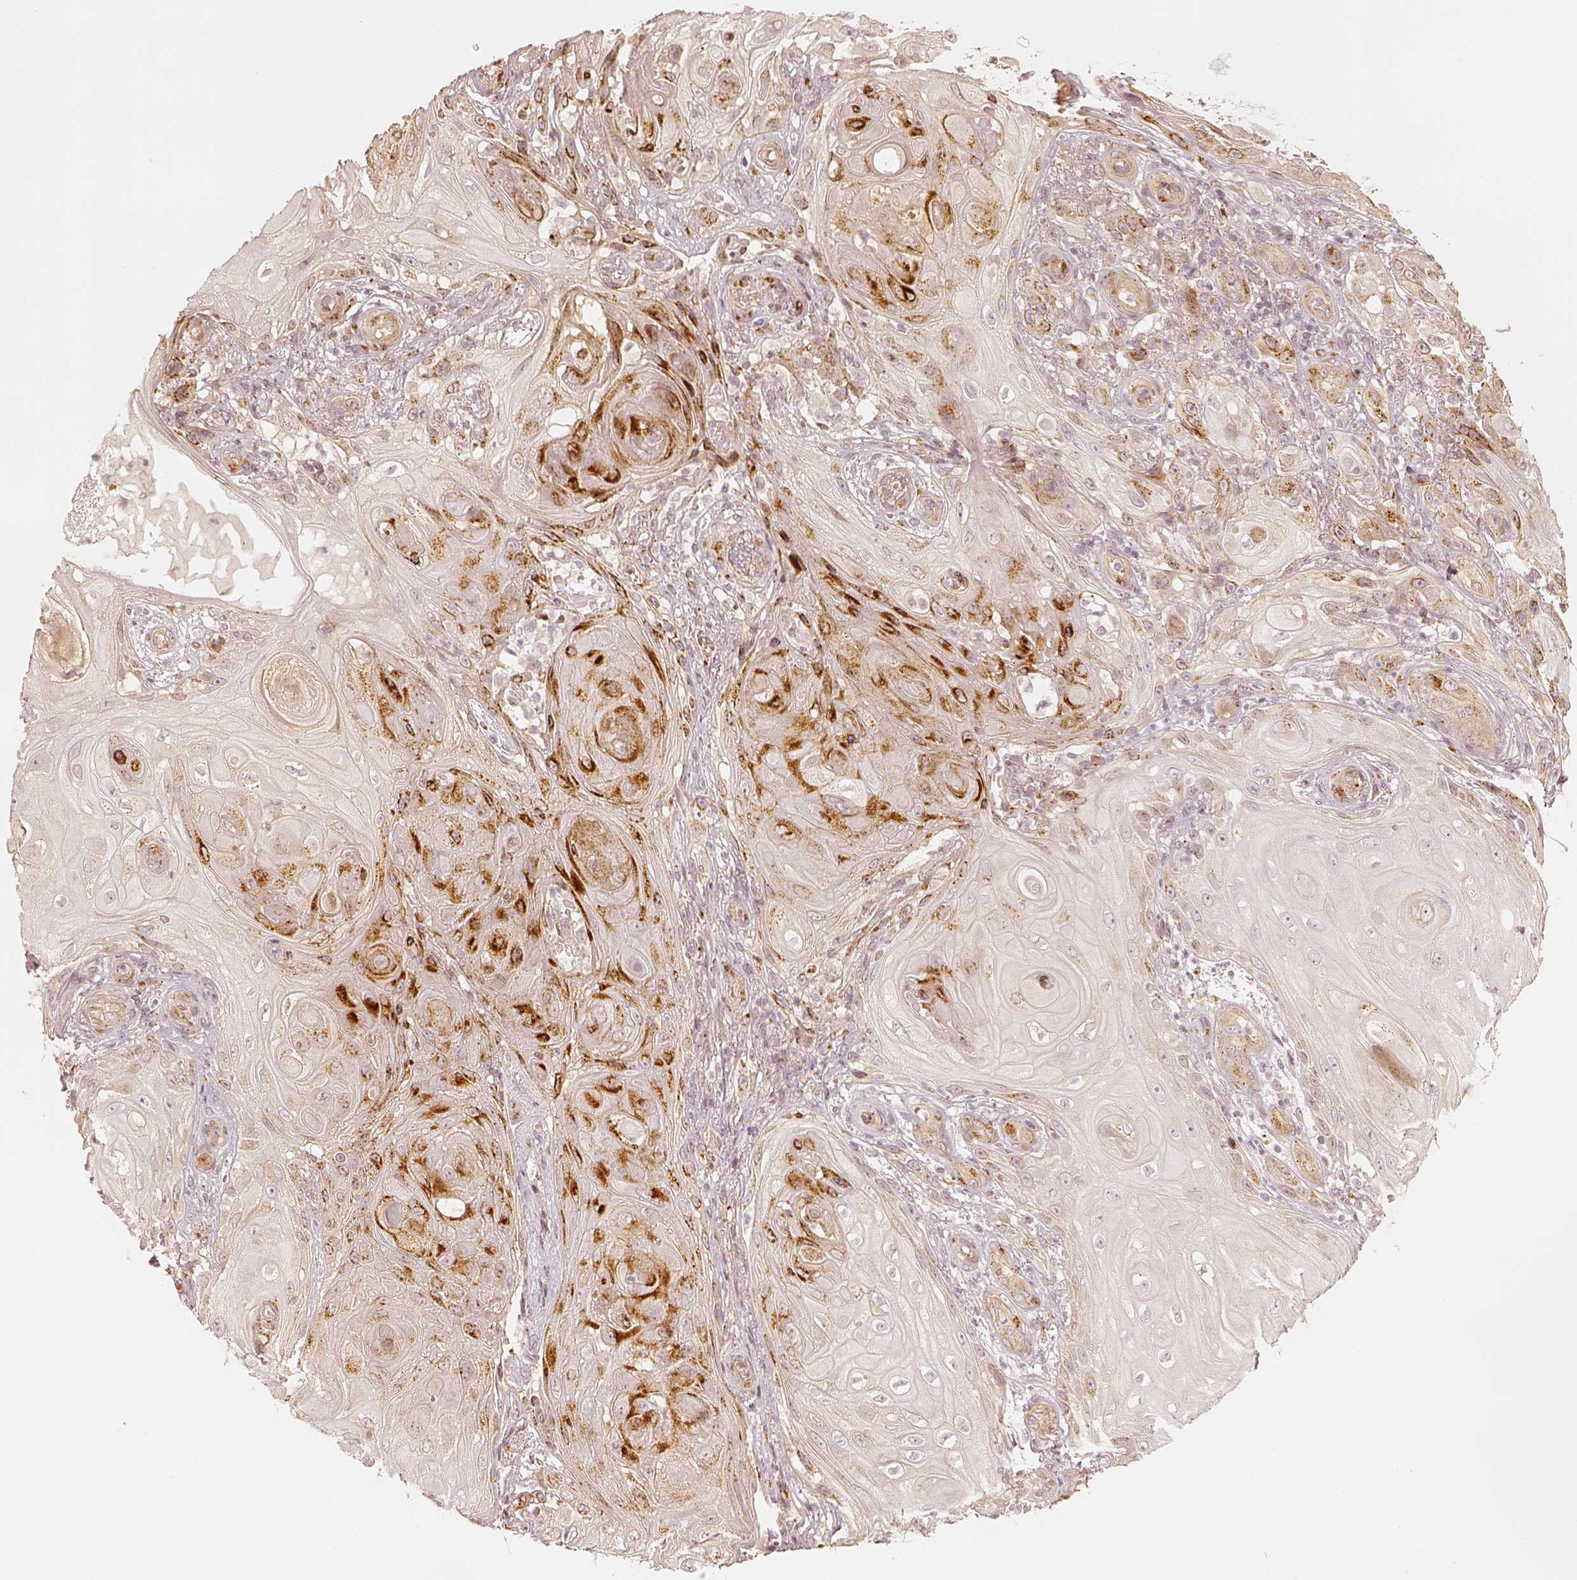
{"staining": {"intensity": "moderate", "quantity": "<25%", "location": "cytoplasmic/membranous"}, "tissue": "skin cancer", "cell_type": "Tumor cells", "image_type": "cancer", "snomed": [{"axis": "morphology", "description": "Squamous cell carcinoma, NOS"}, {"axis": "topography", "description": "Skin"}], "caption": "The photomicrograph reveals staining of skin cancer, revealing moderate cytoplasmic/membranous protein expression (brown color) within tumor cells.", "gene": "GORASP2", "patient": {"sex": "male", "age": 62}}